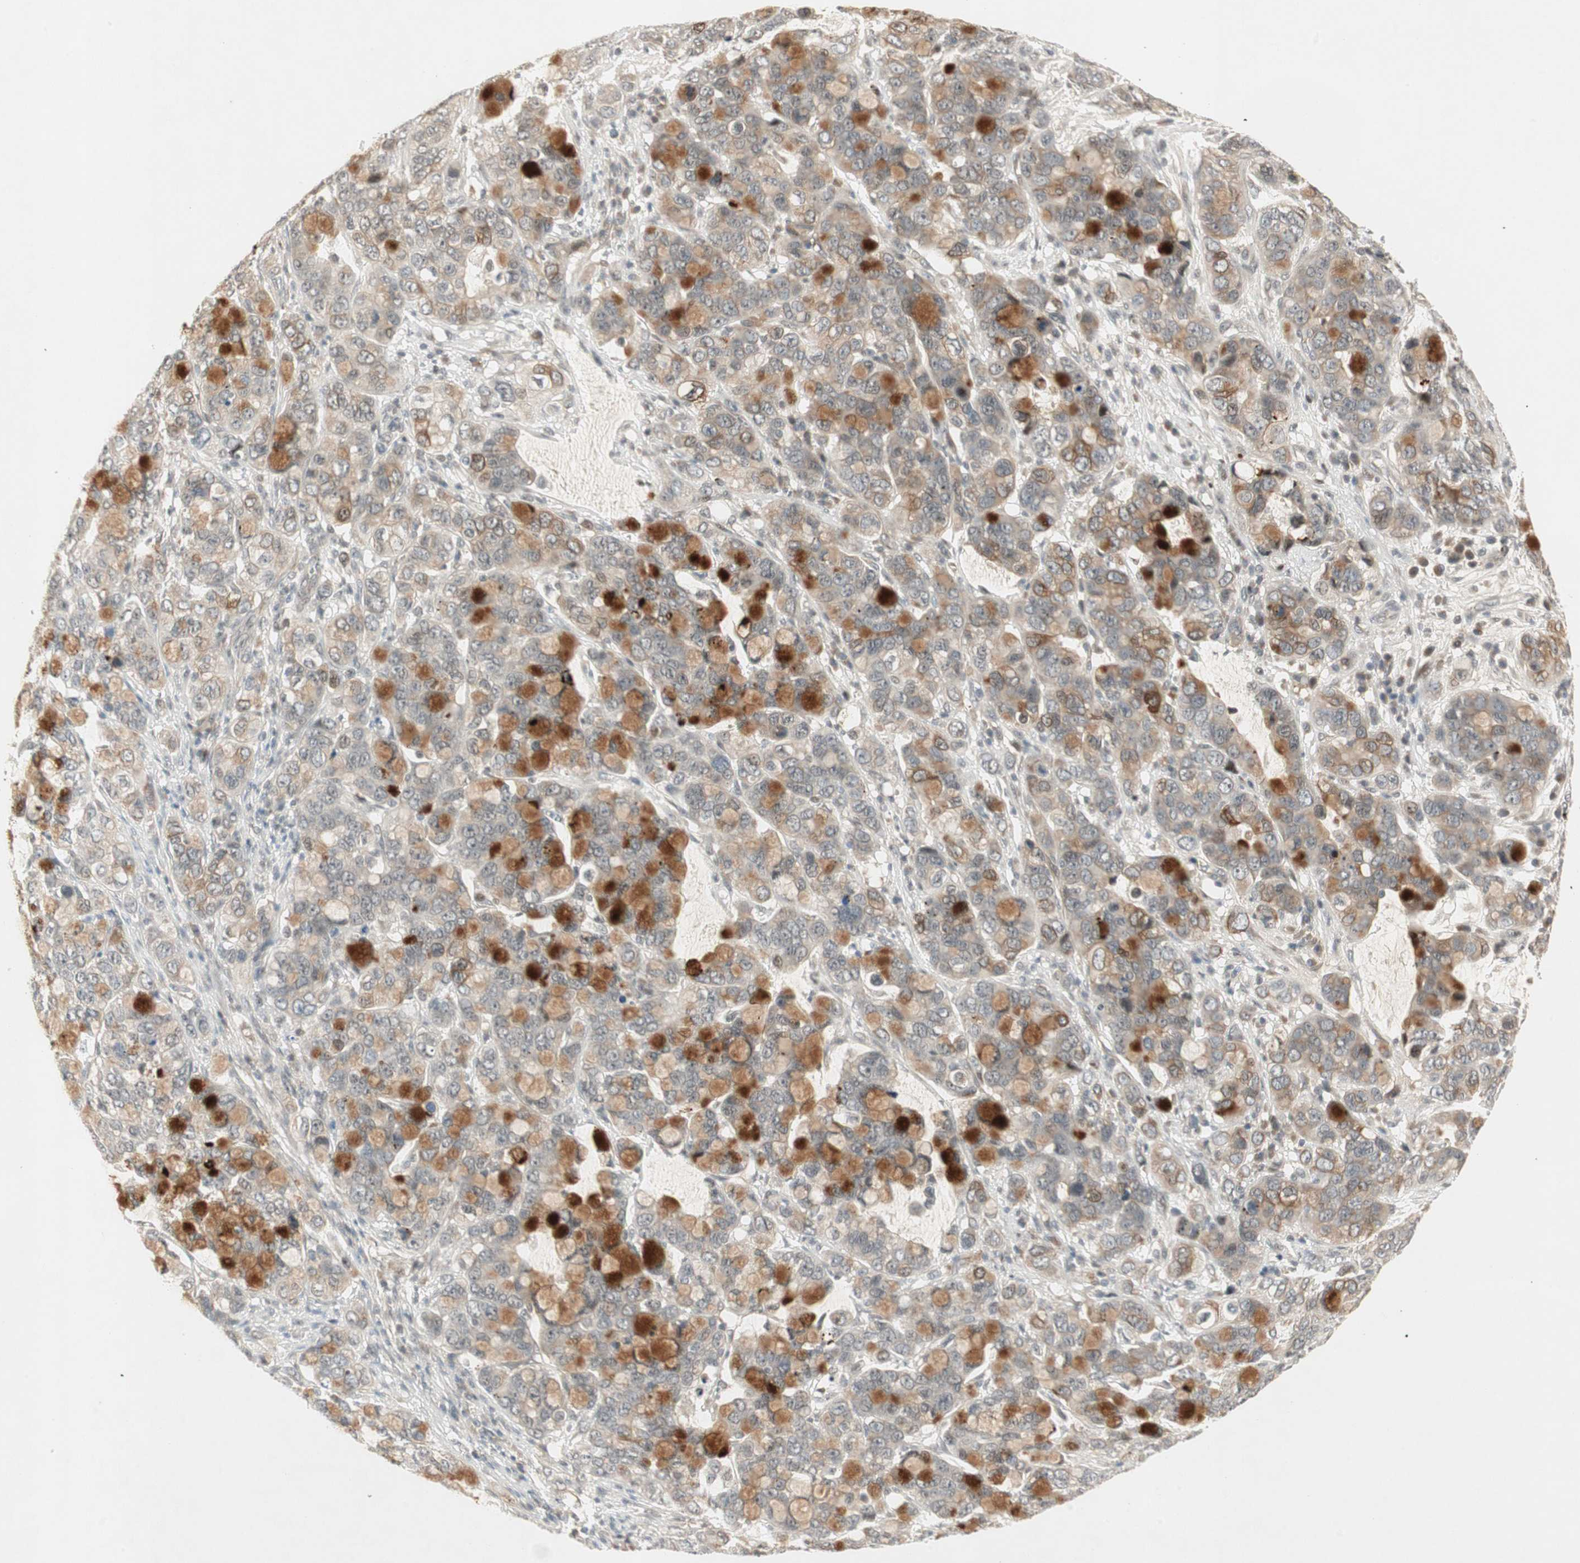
{"staining": {"intensity": "moderate", "quantity": "25%-75%", "location": "cytoplasmic/membranous"}, "tissue": "stomach cancer", "cell_type": "Tumor cells", "image_type": "cancer", "snomed": [{"axis": "morphology", "description": "Adenocarcinoma, NOS"}, {"axis": "topography", "description": "Stomach, lower"}], "caption": "The immunohistochemical stain shows moderate cytoplasmic/membranous expression in tumor cells of adenocarcinoma (stomach) tissue.", "gene": "ACSL5", "patient": {"sex": "male", "age": 84}}